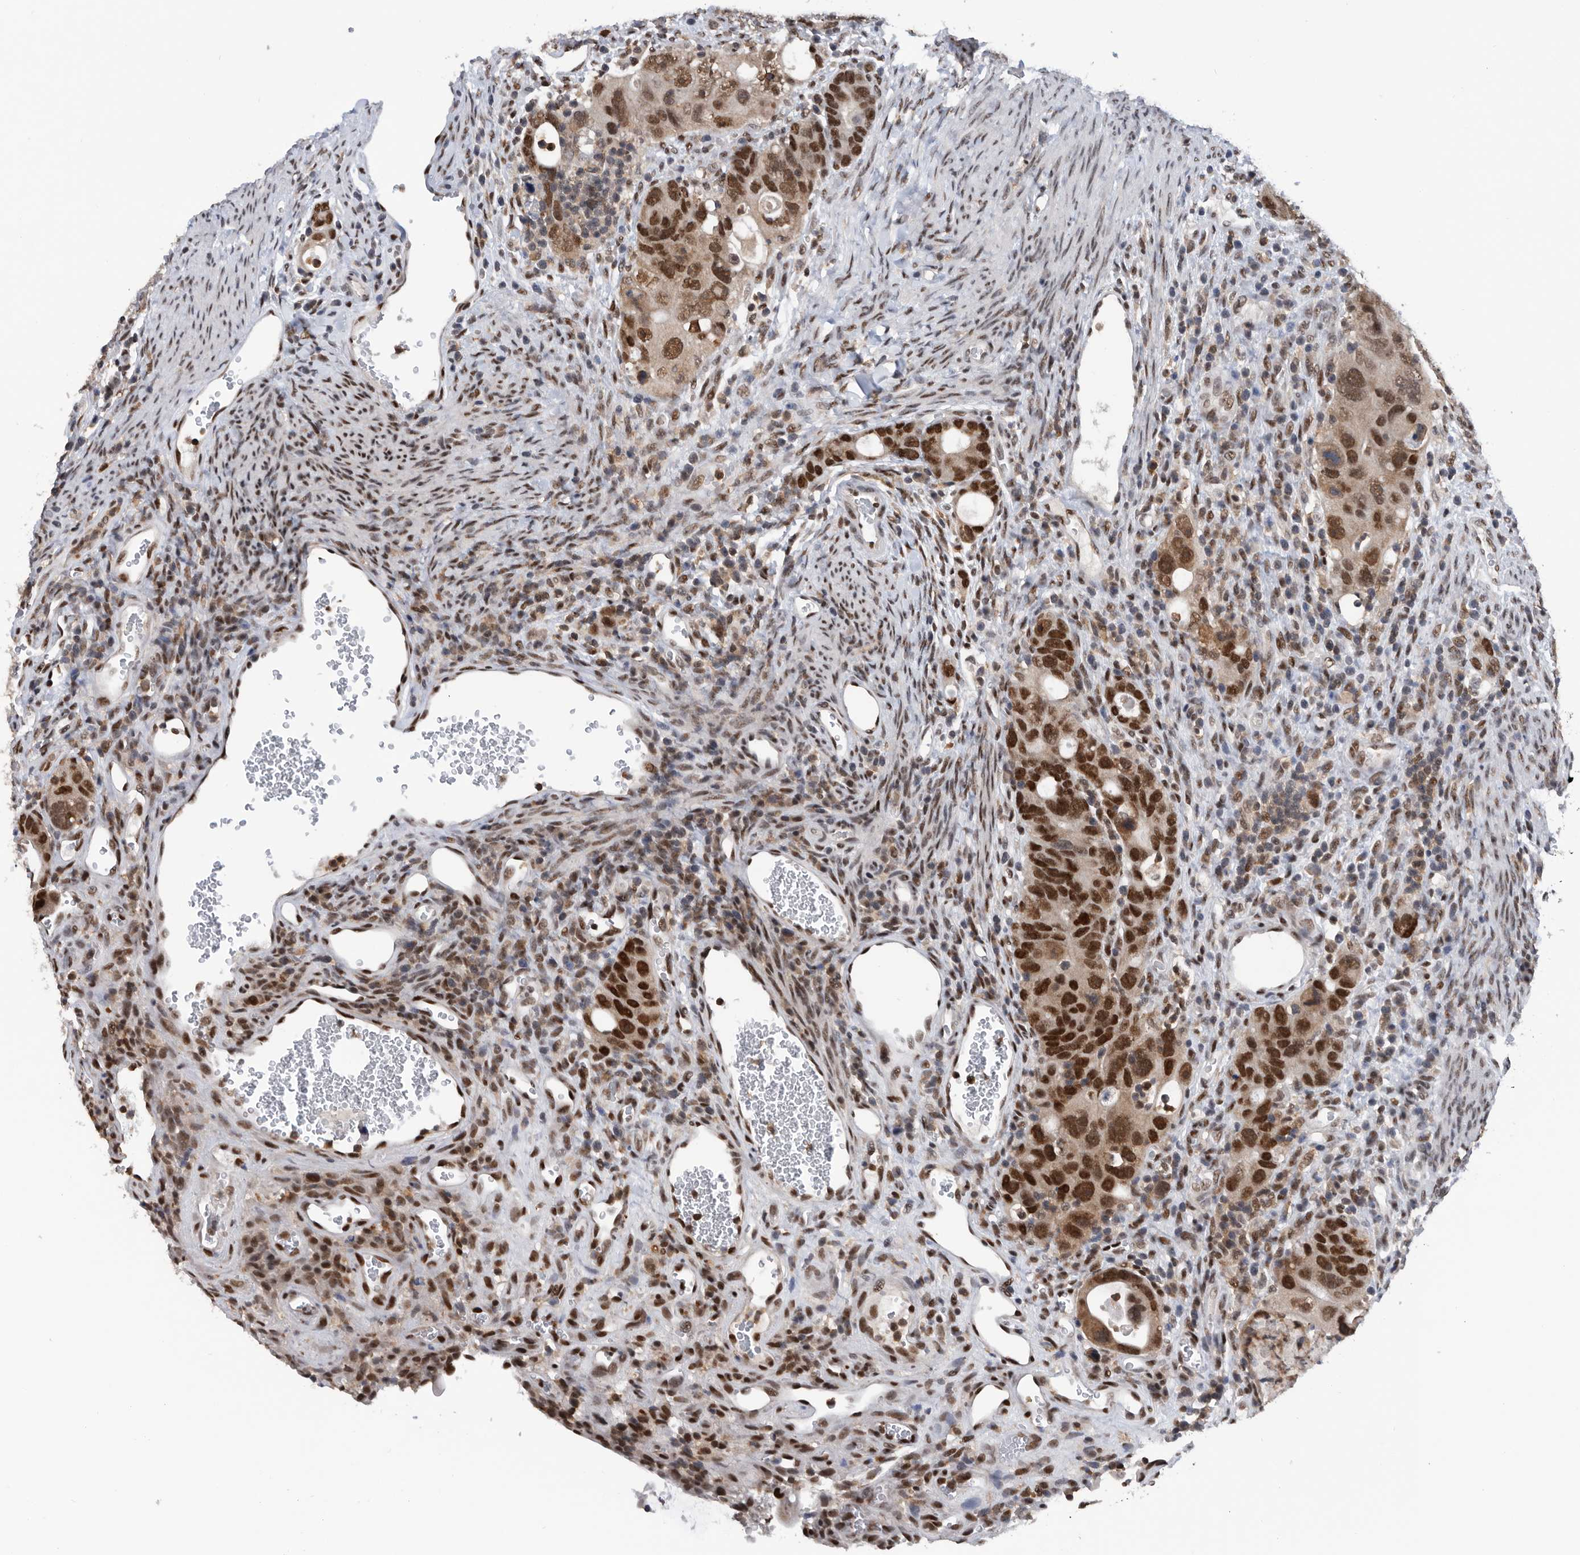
{"staining": {"intensity": "strong", "quantity": ">75%", "location": "cytoplasmic/membranous,nuclear"}, "tissue": "colorectal cancer", "cell_type": "Tumor cells", "image_type": "cancer", "snomed": [{"axis": "morphology", "description": "Adenocarcinoma, NOS"}, {"axis": "topography", "description": "Rectum"}], "caption": "Colorectal cancer (adenocarcinoma) stained with DAB IHC exhibits high levels of strong cytoplasmic/membranous and nuclear positivity in approximately >75% of tumor cells.", "gene": "ZNF260", "patient": {"sex": "male", "age": 59}}